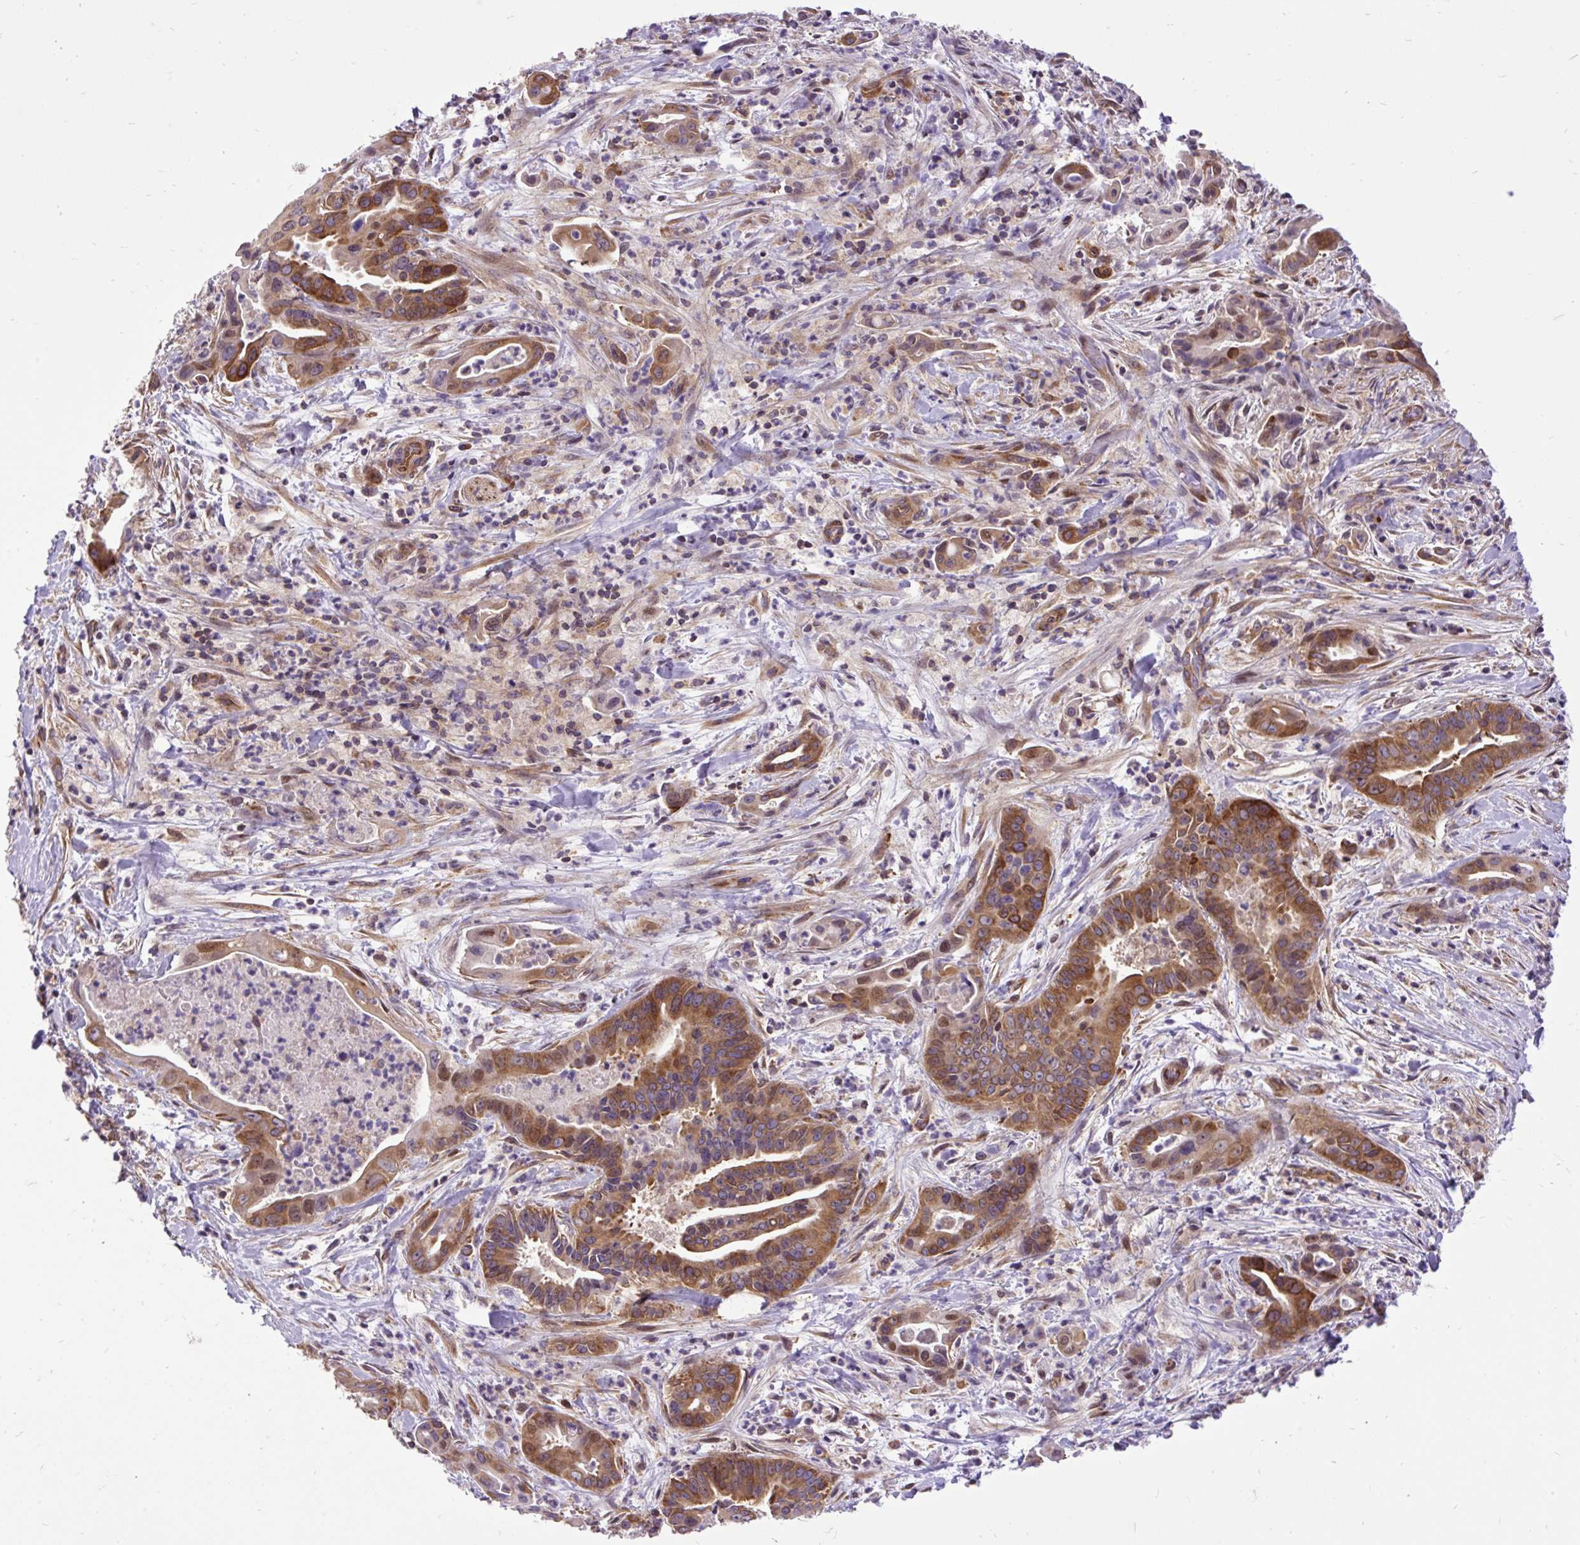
{"staining": {"intensity": "strong", "quantity": ">75%", "location": "cytoplasmic/membranous"}, "tissue": "pancreatic cancer", "cell_type": "Tumor cells", "image_type": "cancer", "snomed": [{"axis": "morphology", "description": "Adenocarcinoma, NOS"}, {"axis": "topography", "description": "Pancreas"}], "caption": "Immunohistochemistry (IHC) staining of pancreatic cancer (adenocarcinoma), which shows high levels of strong cytoplasmic/membranous expression in about >75% of tumor cells indicating strong cytoplasmic/membranous protein positivity. The staining was performed using DAB (3,3'-diaminobenzidine) (brown) for protein detection and nuclei were counterstained in hematoxylin (blue).", "gene": "TRIM17", "patient": {"sex": "female", "age": 77}}